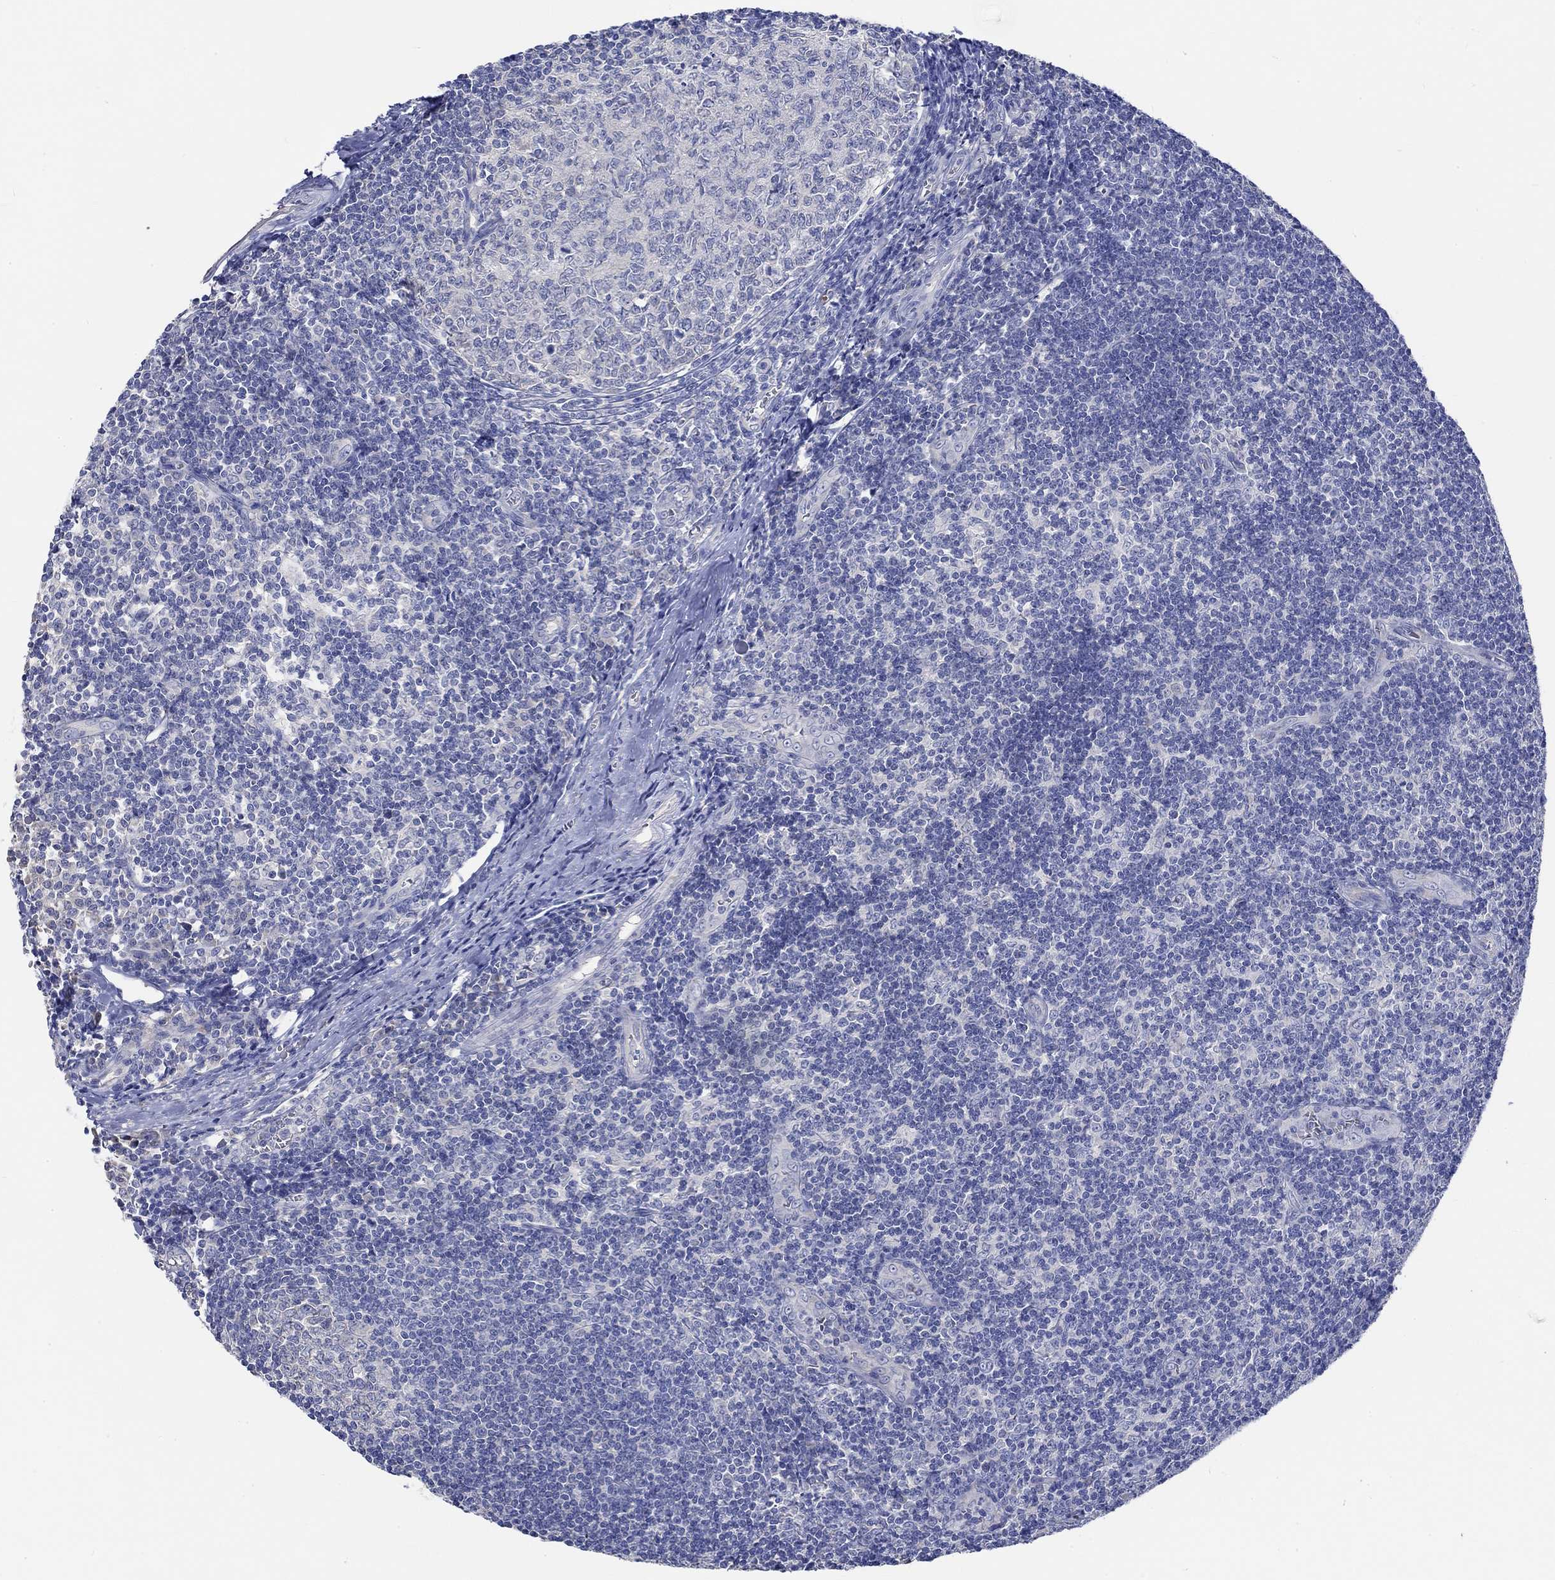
{"staining": {"intensity": "negative", "quantity": "none", "location": "none"}, "tissue": "tonsil", "cell_type": "Germinal center cells", "image_type": "normal", "snomed": [{"axis": "morphology", "description": "Normal tissue, NOS"}, {"axis": "topography", "description": "Tonsil"}], "caption": "Immunohistochemistry (IHC) photomicrograph of benign tonsil stained for a protein (brown), which demonstrates no positivity in germinal center cells.", "gene": "KCNA1", "patient": {"sex": "male", "age": 33}}